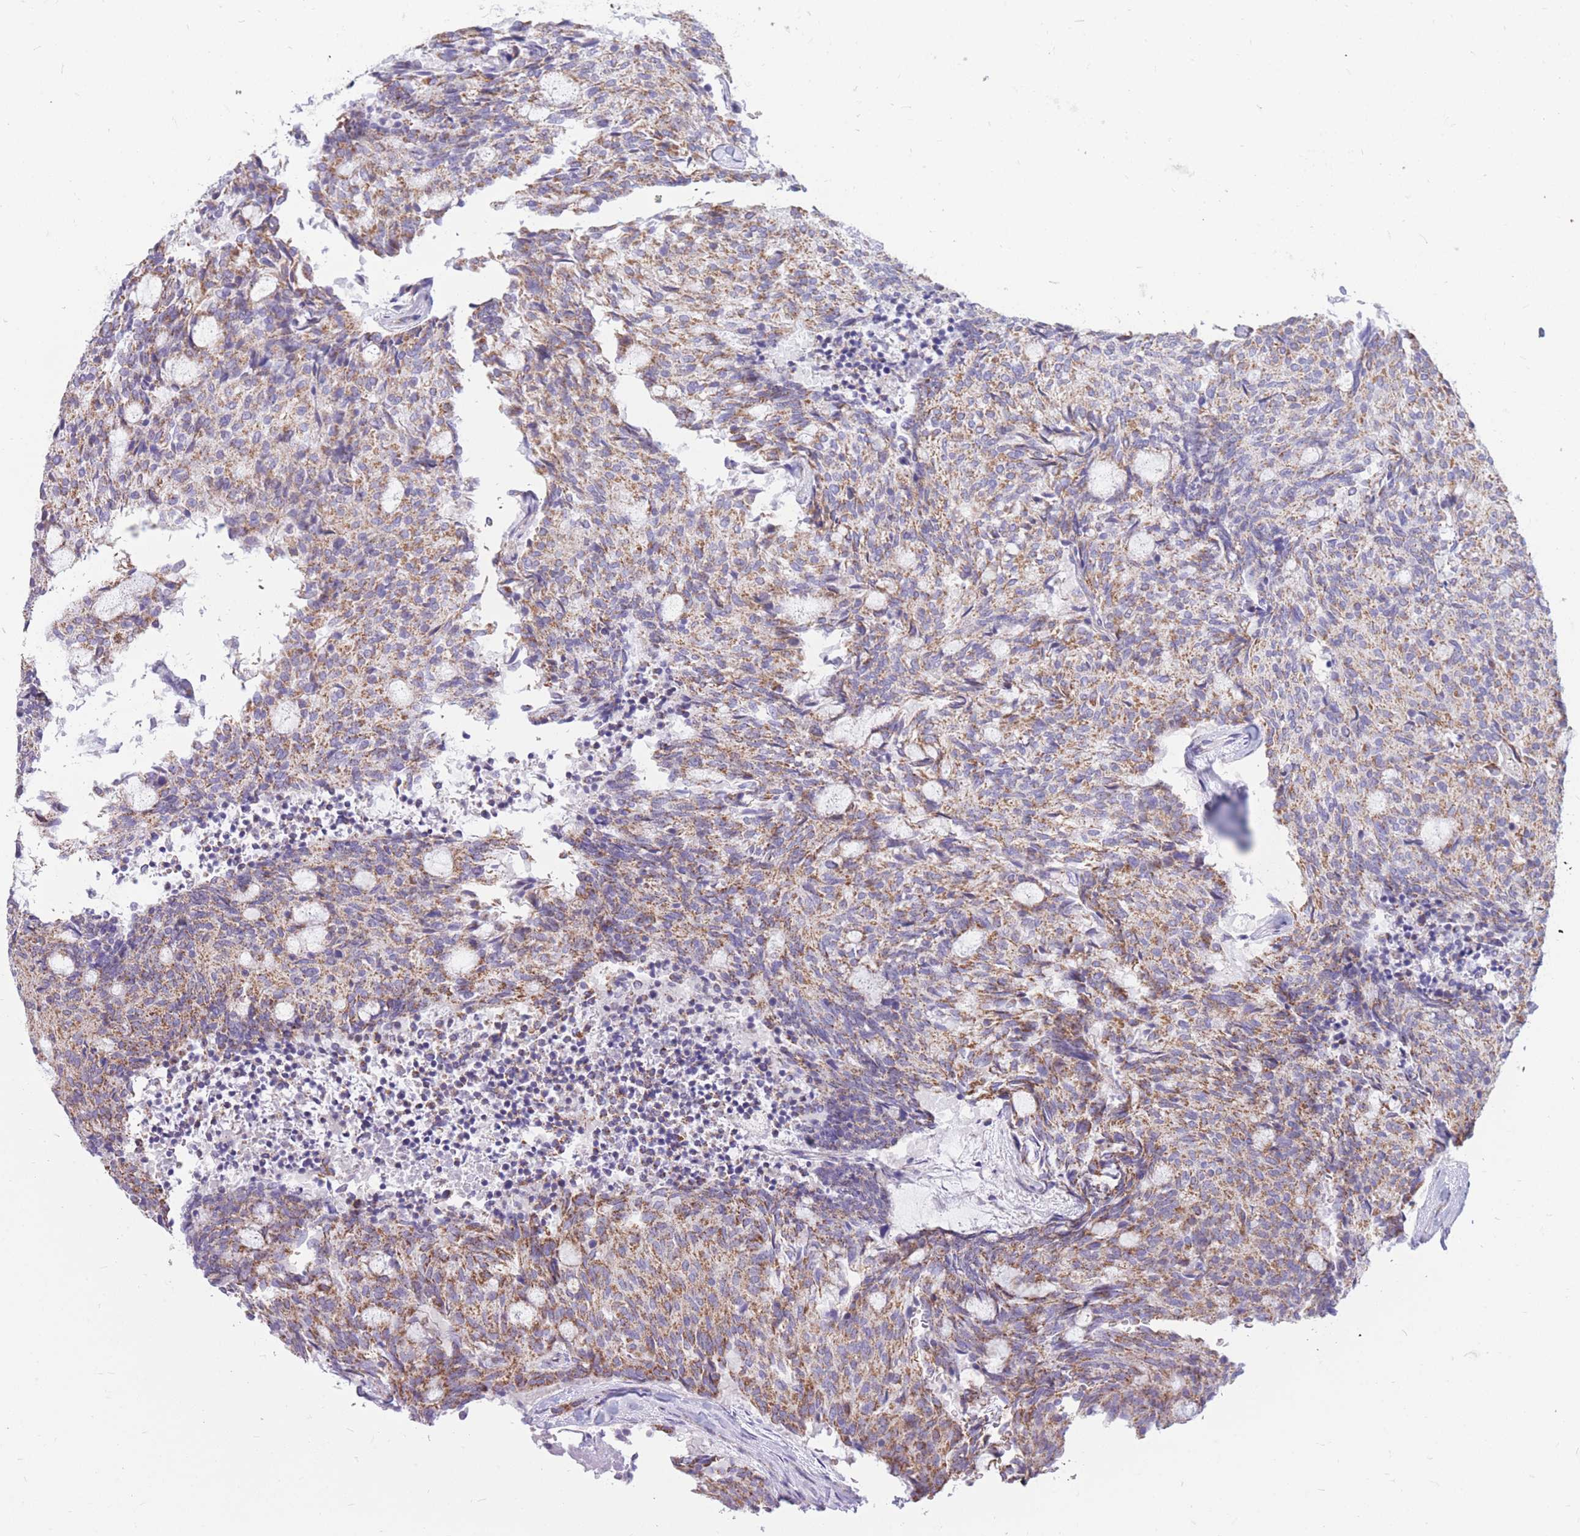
{"staining": {"intensity": "moderate", "quantity": ">75%", "location": "cytoplasmic/membranous"}, "tissue": "carcinoid", "cell_type": "Tumor cells", "image_type": "cancer", "snomed": [{"axis": "morphology", "description": "Carcinoid, malignant, NOS"}, {"axis": "topography", "description": "Pancreas"}], "caption": "An immunohistochemistry (IHC) micrograph of tumor tissue is shown. Protein staining in brown labels moderate cytoplasmic/membranous positivity in malignant carcinoid within tumor cells. Ihc stains the protein of interest in brown and the nuclei are stained blue.", "gene": "PCSK1", "patient": {"sex": "female", "age": 54}}